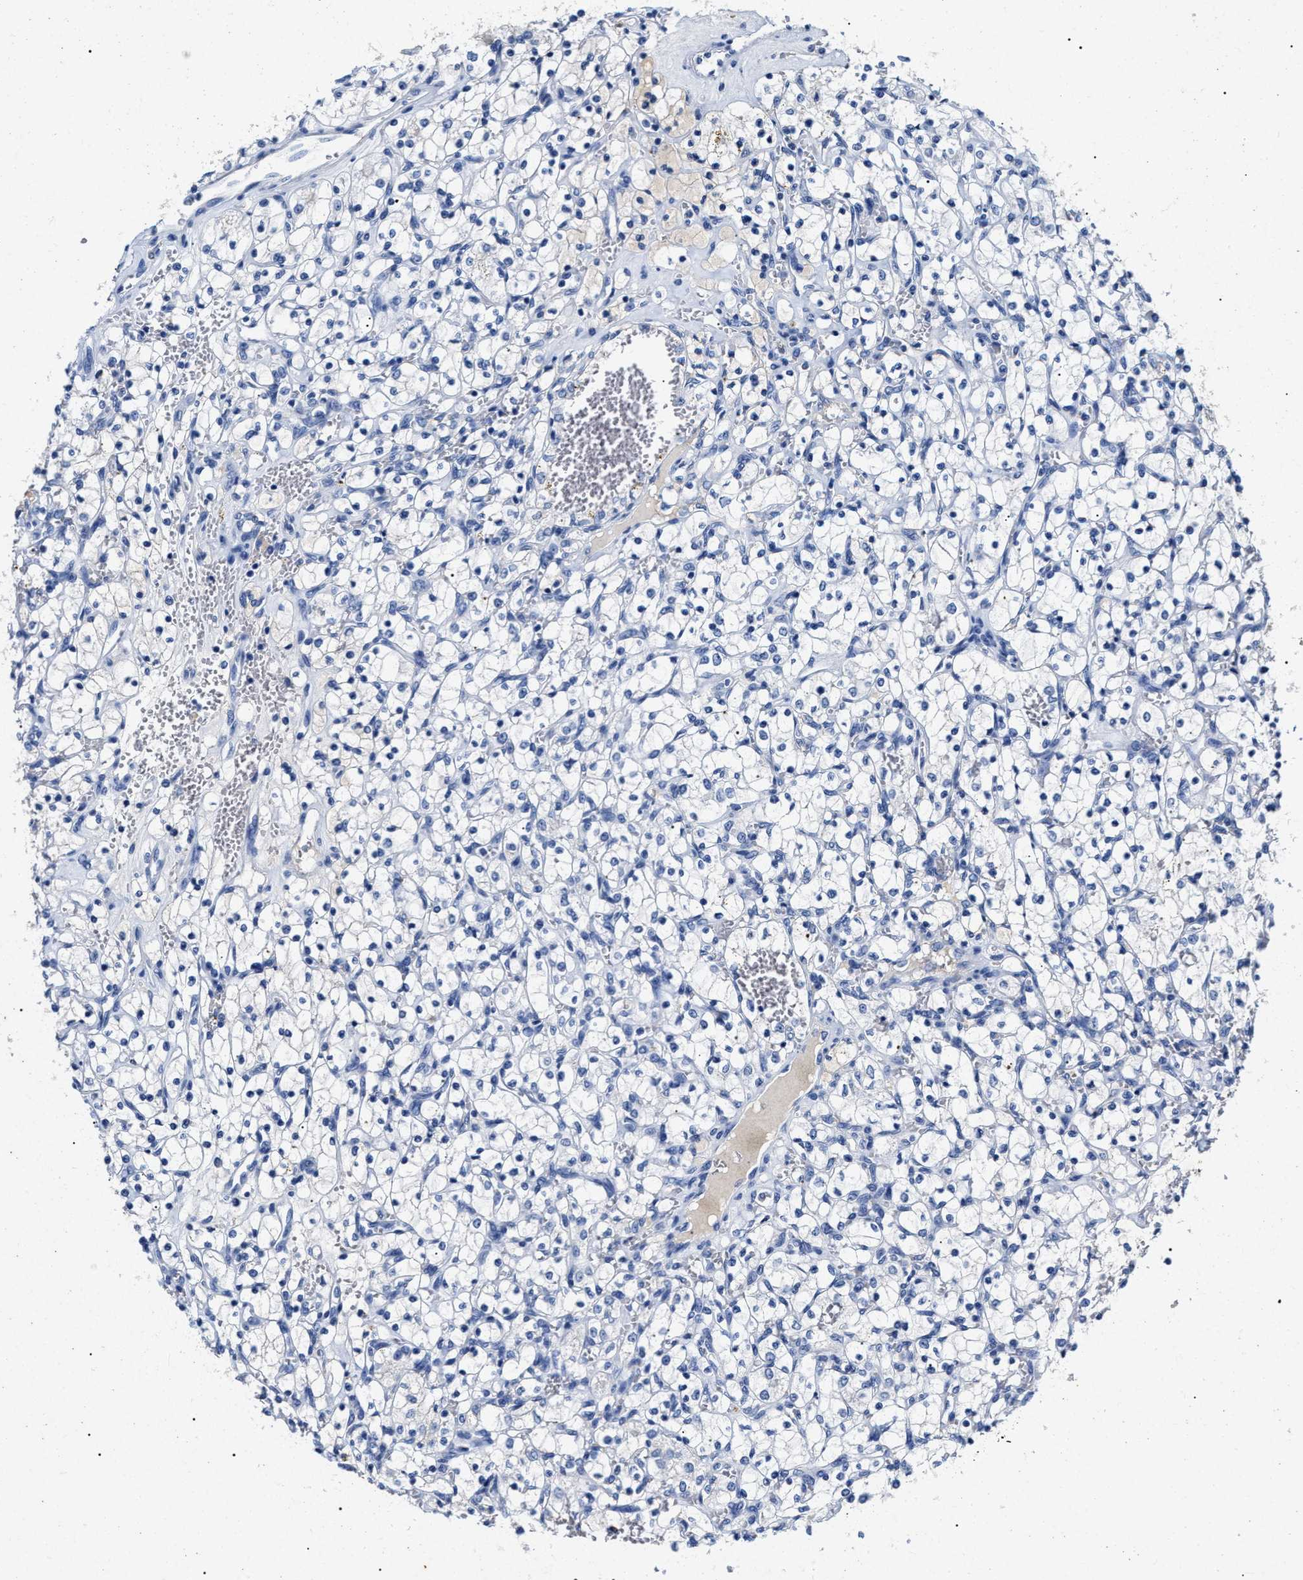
{"staining": {"intensity": "negative", "quantity": "none", "location": "none"}, "tissue": "renal cancer", "cell_type": "Tumor cells", "image_type": "cancer", "snomed": [{"axis": "morphology", "description": "Adenocarcinoma, NOS"}, {"axis": "topography", "description": "Kidney"}], "caption": "Immunohistochemistry (IHC) of human renal adenocarcinoma exhibits no expression in tumor cells.", "gene": "LRRC8E", "patient": {"sex": "female", "age": 69}}